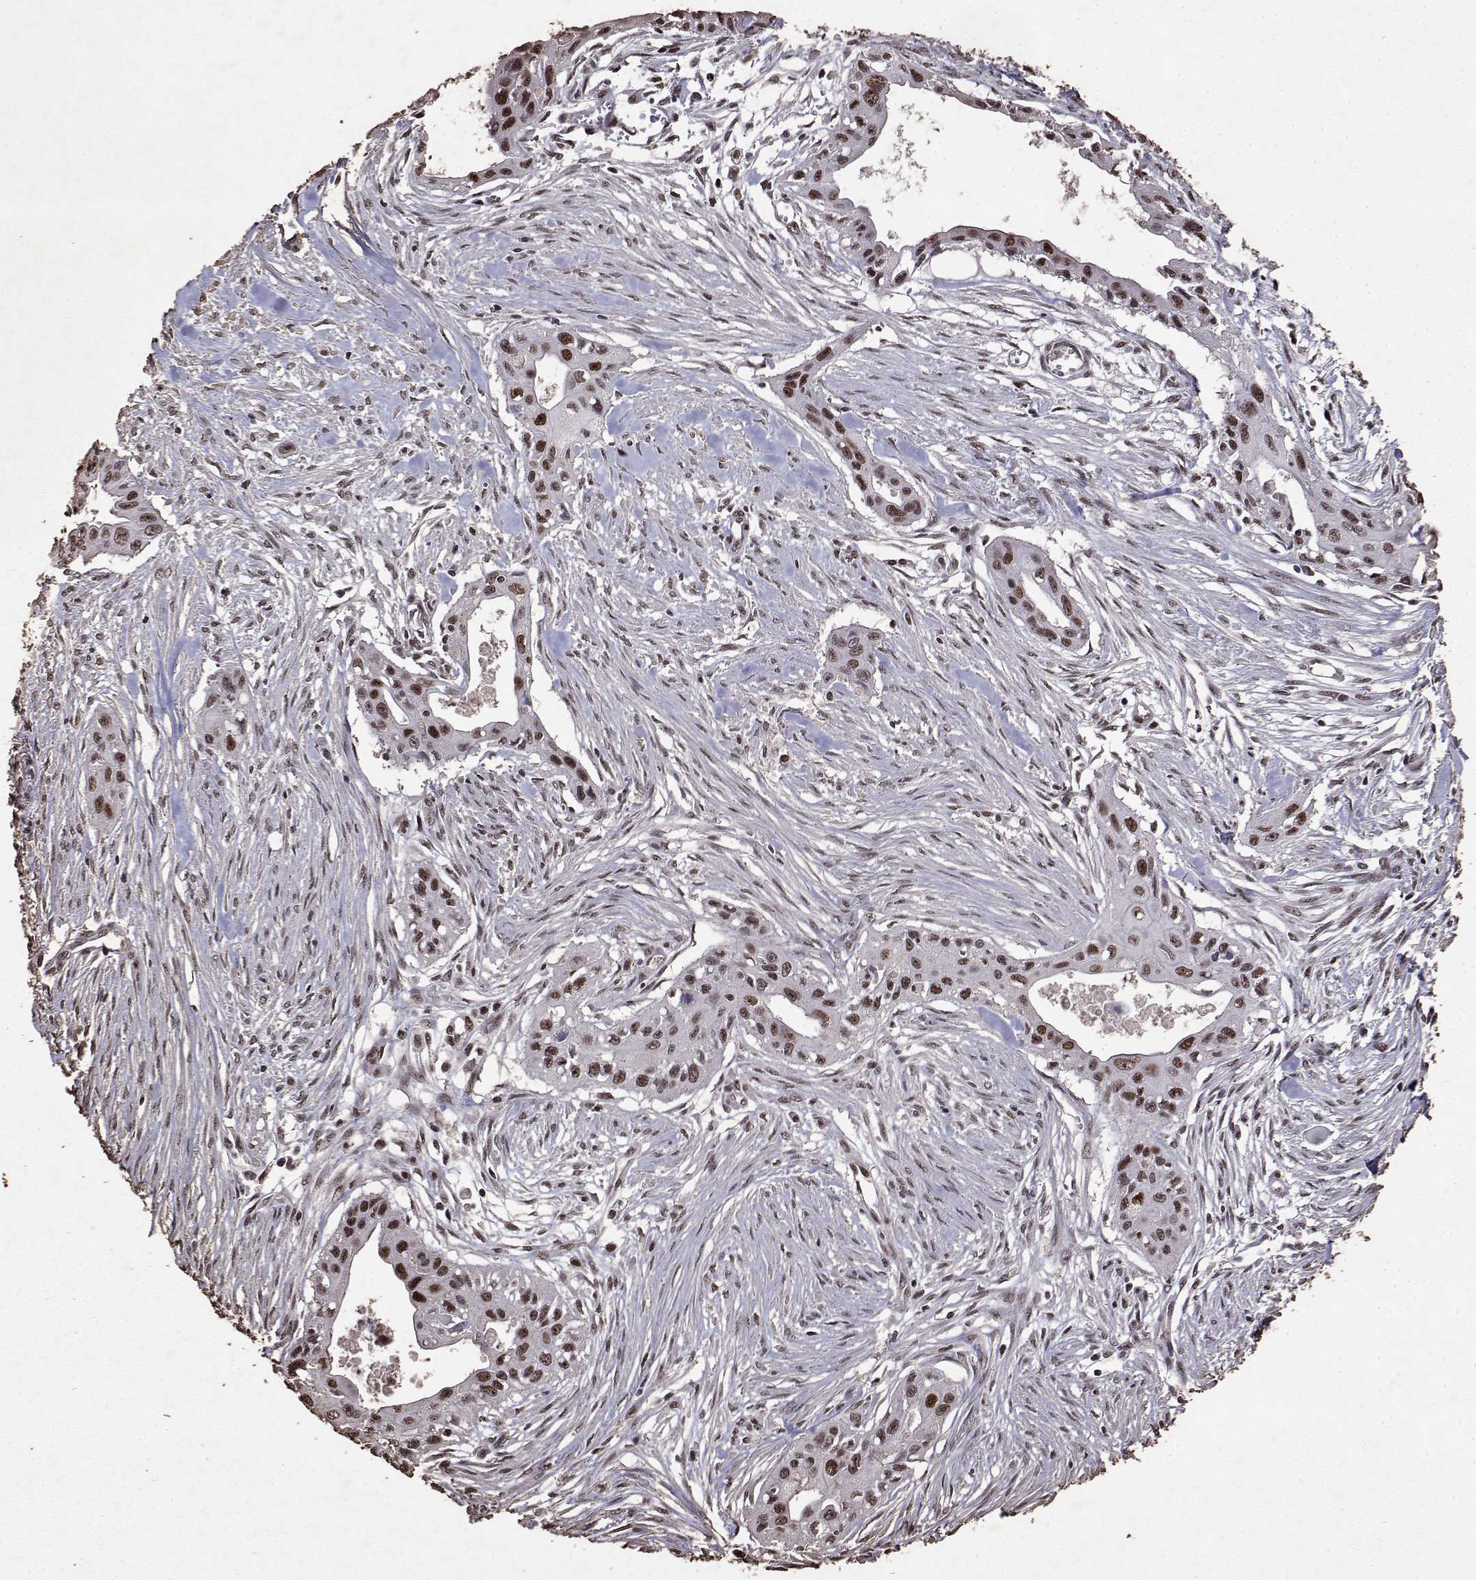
{"staining": {"intensity": "moderate", "quantity": ">75%", "location": "nuclear"}, "tissue": "pancreatic cancer", "cell_type": "Tumor cells", "image_type": "cancer", "snomed": [{"axis": "morphology", "description": "Adenocarcinoma, NOS"}, {"axis": "topography", "description": "Pancreas"}], "caption": "This image exhibits pancreatic adenocarcinoma stained with IHC to label a protein in brown. The nuclear of tumor cells show moderate positivity for the protein. Nuclei are counter-stained blue.", "gene": "TOE1", "patient": {"sex": "male", "age": 60}}